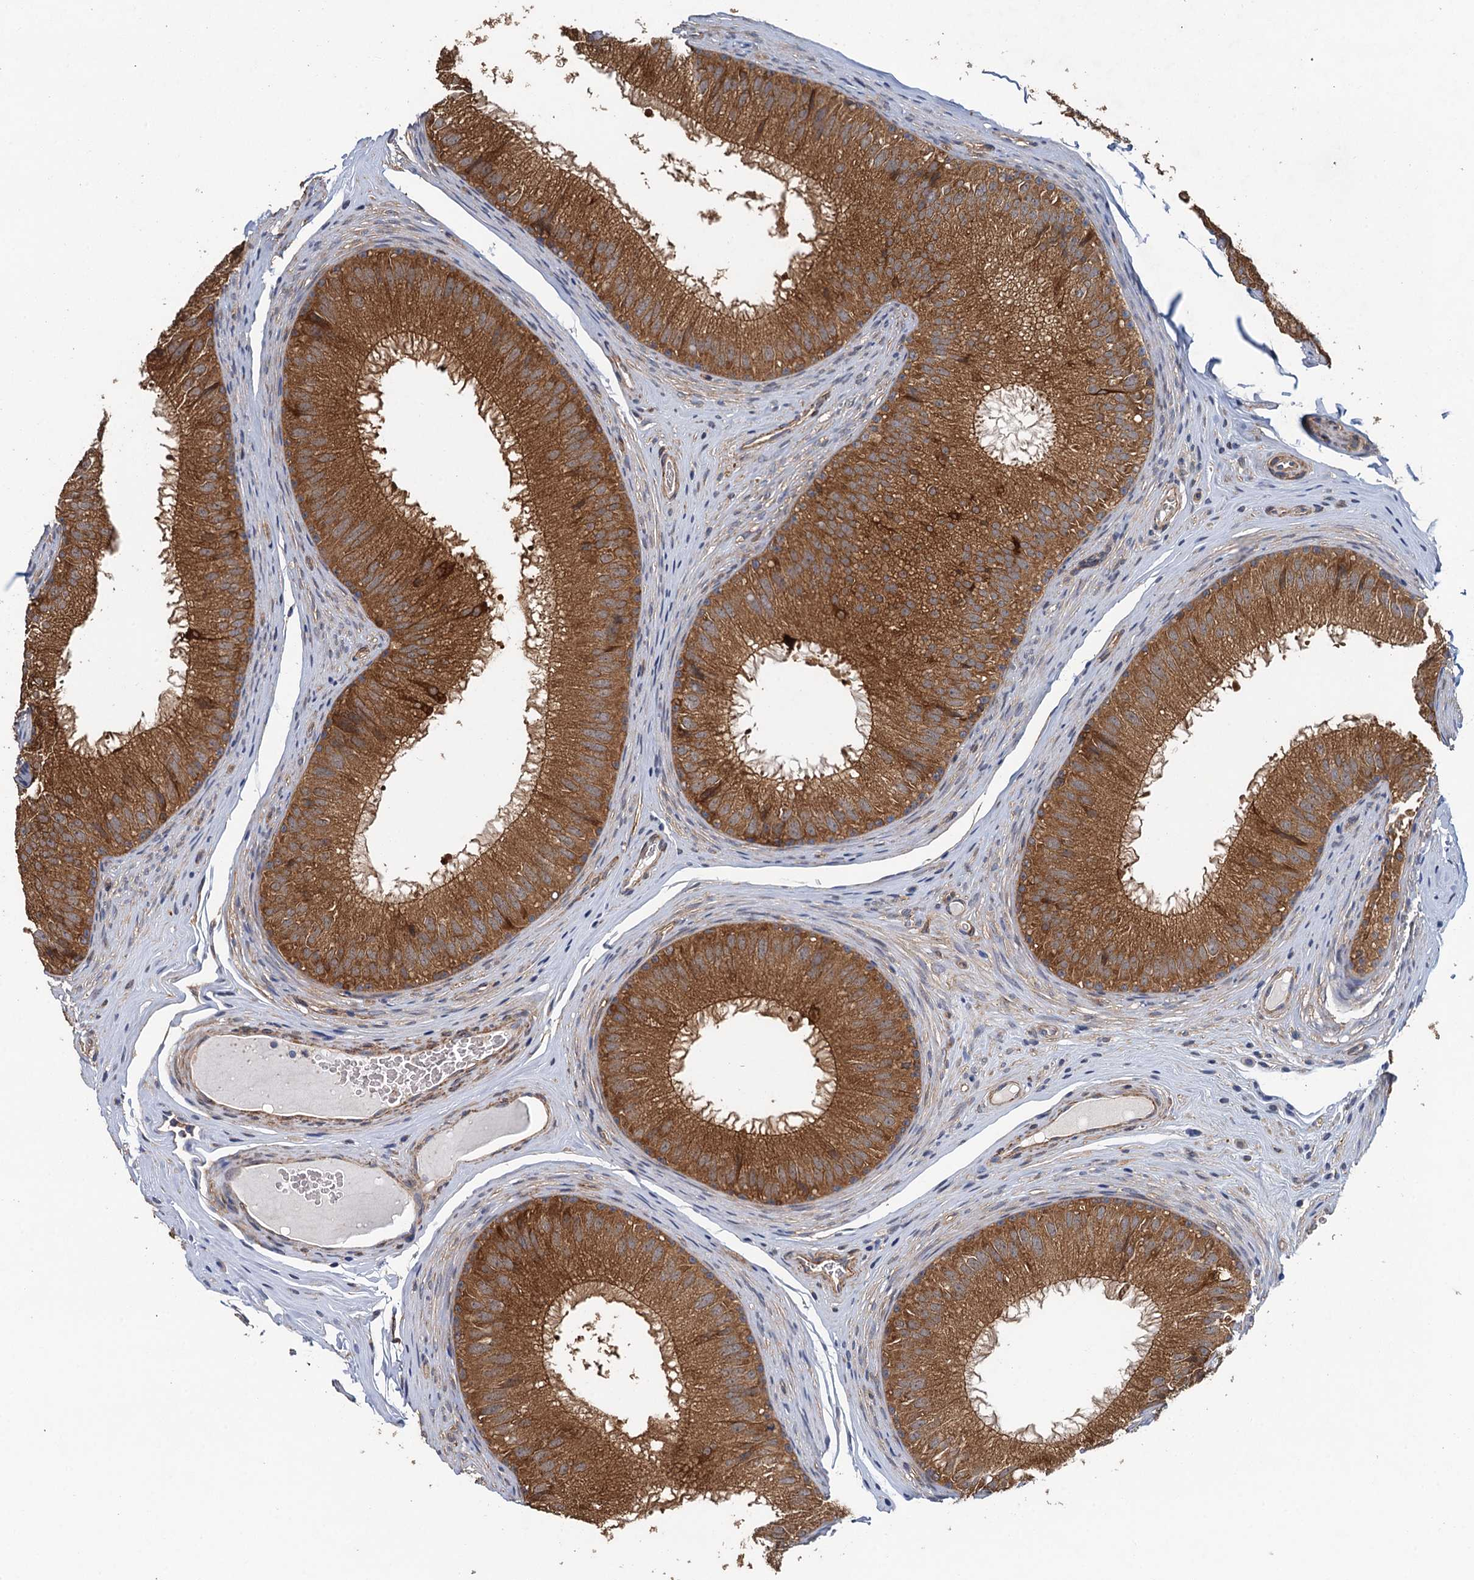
{"staining": {"intensity": "strong", "quantity": ">75%", "location": "cytoplasmic/membranous"}, "tissue": "epididymis", "cell_type": "Glandular cells", "image_type": "normal", "snomed": [{"axis": "morphology", "description": "Normal tissue, NOS"}, {"axis": "topography", "description": "Epididymis"}], "caption": "IHC image of normal human epididymis stained for a protein (brown), which exhibits high levels of strong cytoplasmic/membranous expression in about >75% of glandular cells.", "gene": "RSAD2", "patient": {"sex": "male", "age": 32}}